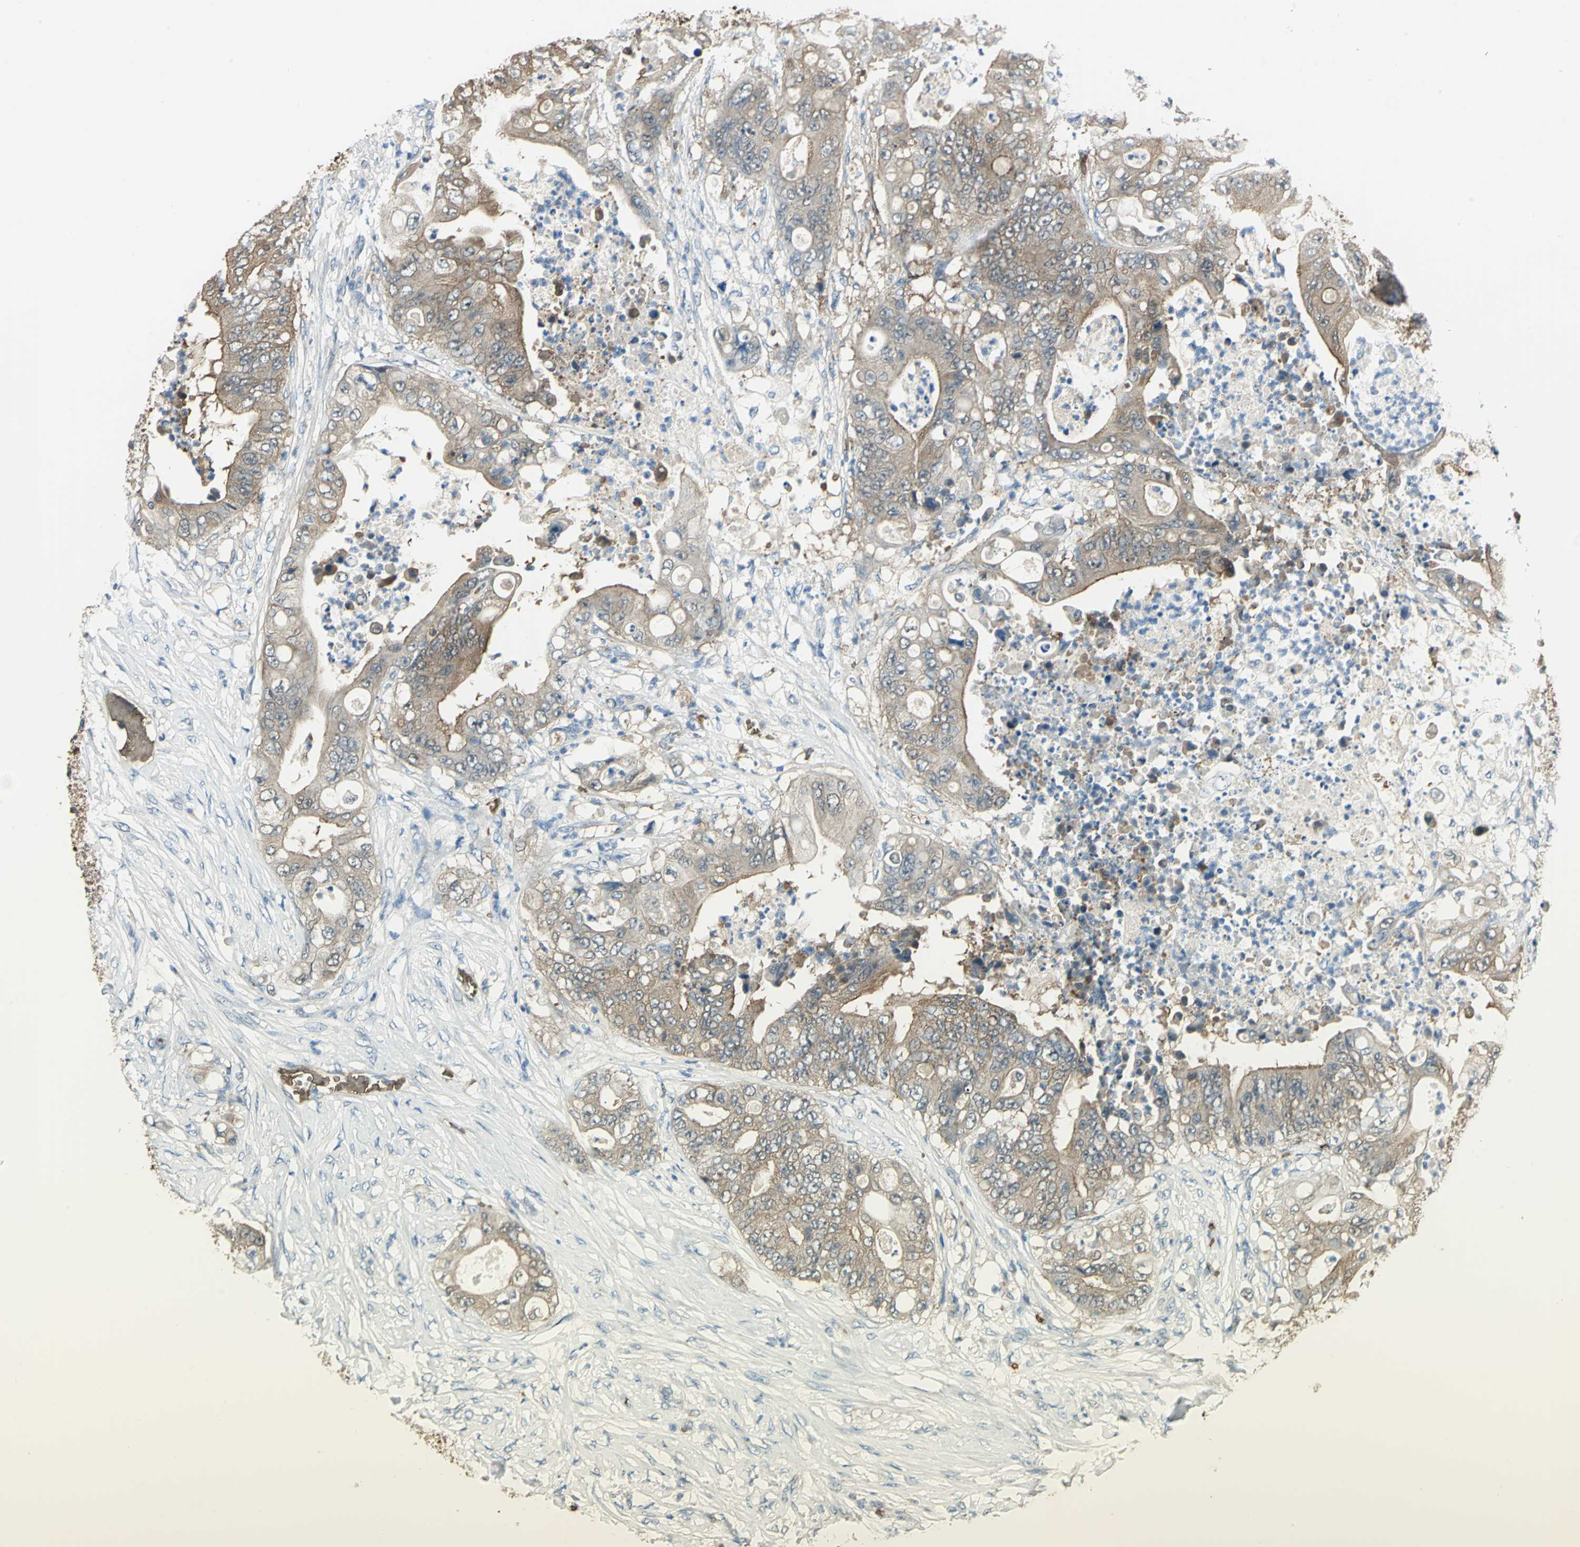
{"staining": {"intensity": "moderate", "quantity": ">75%", "location": "cytoplasmic/membranous"}, "tissue": "stomach cancer", "cell_type": "Tumor cells", "image_type": "cancer", "snomed": [{"axis": "morphology", "description": "Adenocarcinoma, NOS"}, {"axis": "topography", "description": "Stomach"}], "caption": "A histopathology image of human adenocarcinoma (stomach) stained for a protein displays moderate cytoplasmic/membranous brown staining in tumor cells. (brown staining indicates protein expression, while blue staining denotes nuclei).", "gene": "DDAH1", "patient": {"sex": "female", "age": 73}}